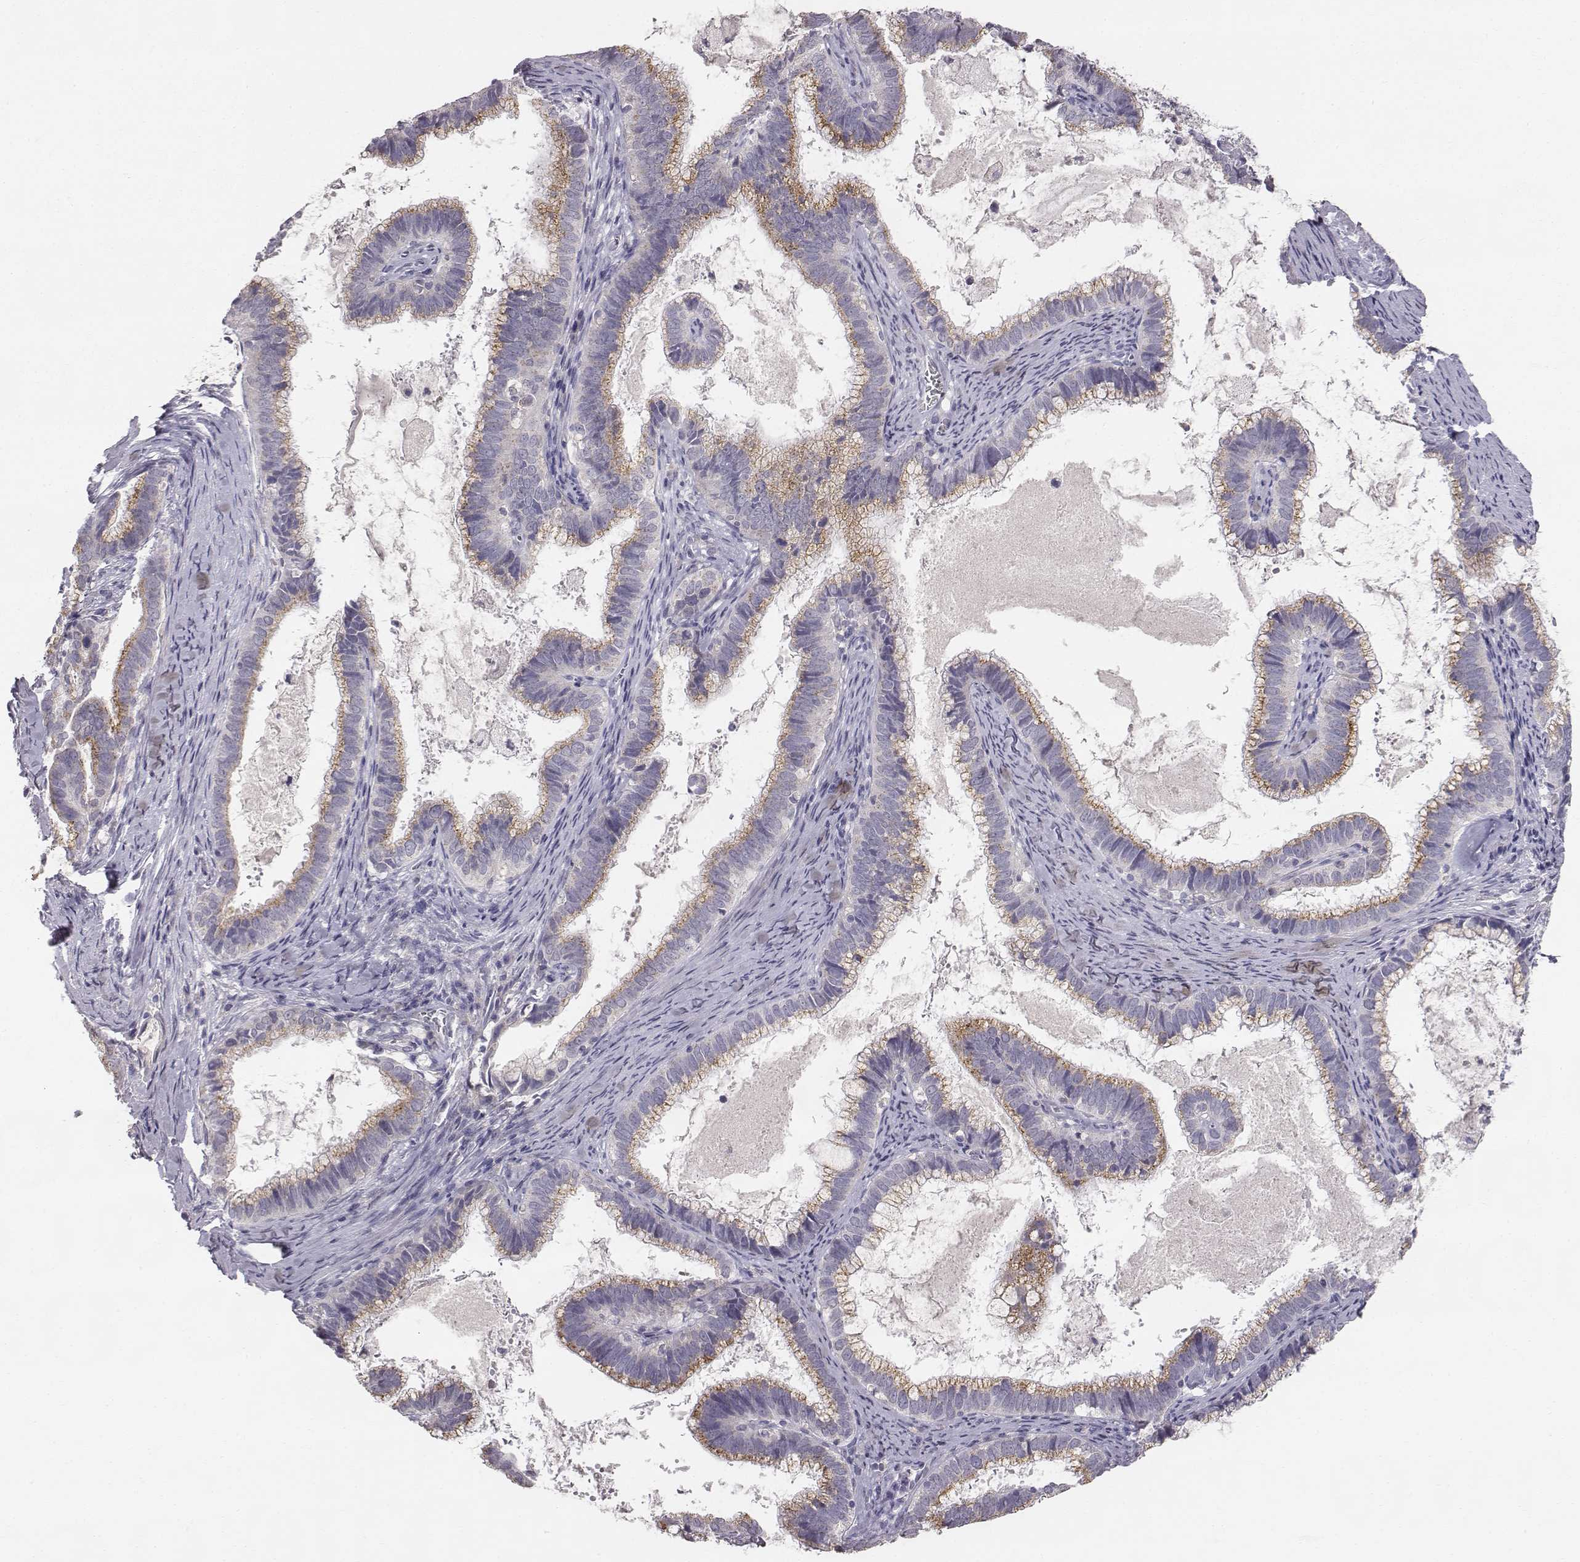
{"staining": {"intensity": "moderate", "quantity": "25%-75%", "location": "cytoplasmic/membranous"}, "tissue": "cervical cancer", "cell_type": "Tumor cells", "image_type": "cancer", "snomed": [{"axis": "morphology", "description": "Adenocarcinoma, NOS"}, {"axis": "topography", "description": "Cervix"}], "caption": "High-magnification brightfield microscopy of cervical cancer stained with DAB (3,3'-diaminobenzidine) (brown) and counterstained with hematoxylin (blue). tumor cells exhibit moderate cytoplasmic/membranous positivity is identified in about25%-75% of cells. (IHC, brightfield microscopy, high magnification).", "gene": "ABCD3", "patient": {"sex": "female", "age": 61}}